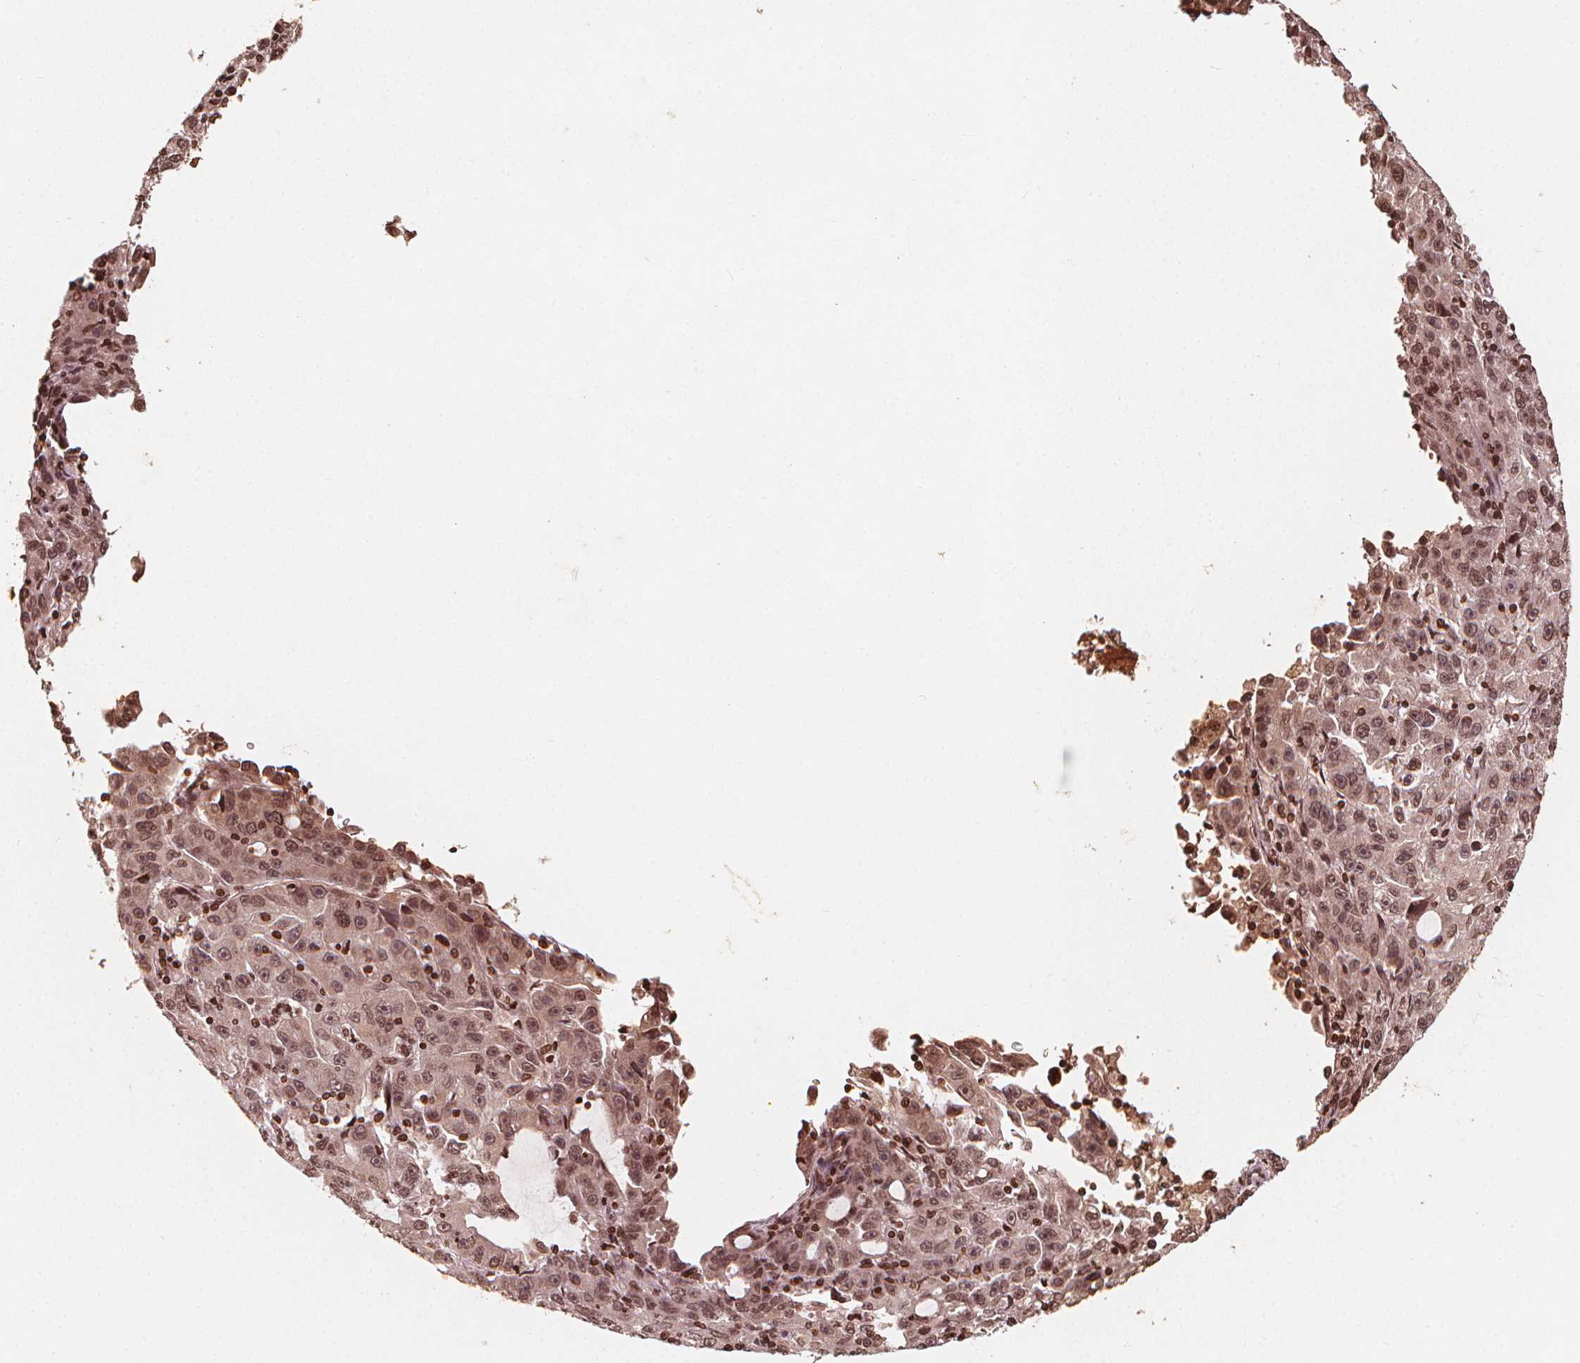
{"staining": {"intensity": "weak", "quantity": ">75%", "location": "nuclear"}, "tissue": "lung cancer", "cell_type": "Tumor cells", "image_type": "cancer", "snomed": [{"axis": "morphology", "description": "Normal morphology"}, {"axis": "morphology", "description": "Adenocarcinoma, NOS"}, {"axis": "topography", "description": "Lymph node"}, {"axis": "topography", "description": "Lung"}], "caption": "An immunohistochemistry image of tumor tissue is shown. Protein staining in brown labels weak nuclear positivity in lung cancer within tumor cells.", "gene": "H3C14", "patient": {"sex": "female", "age": 57}}